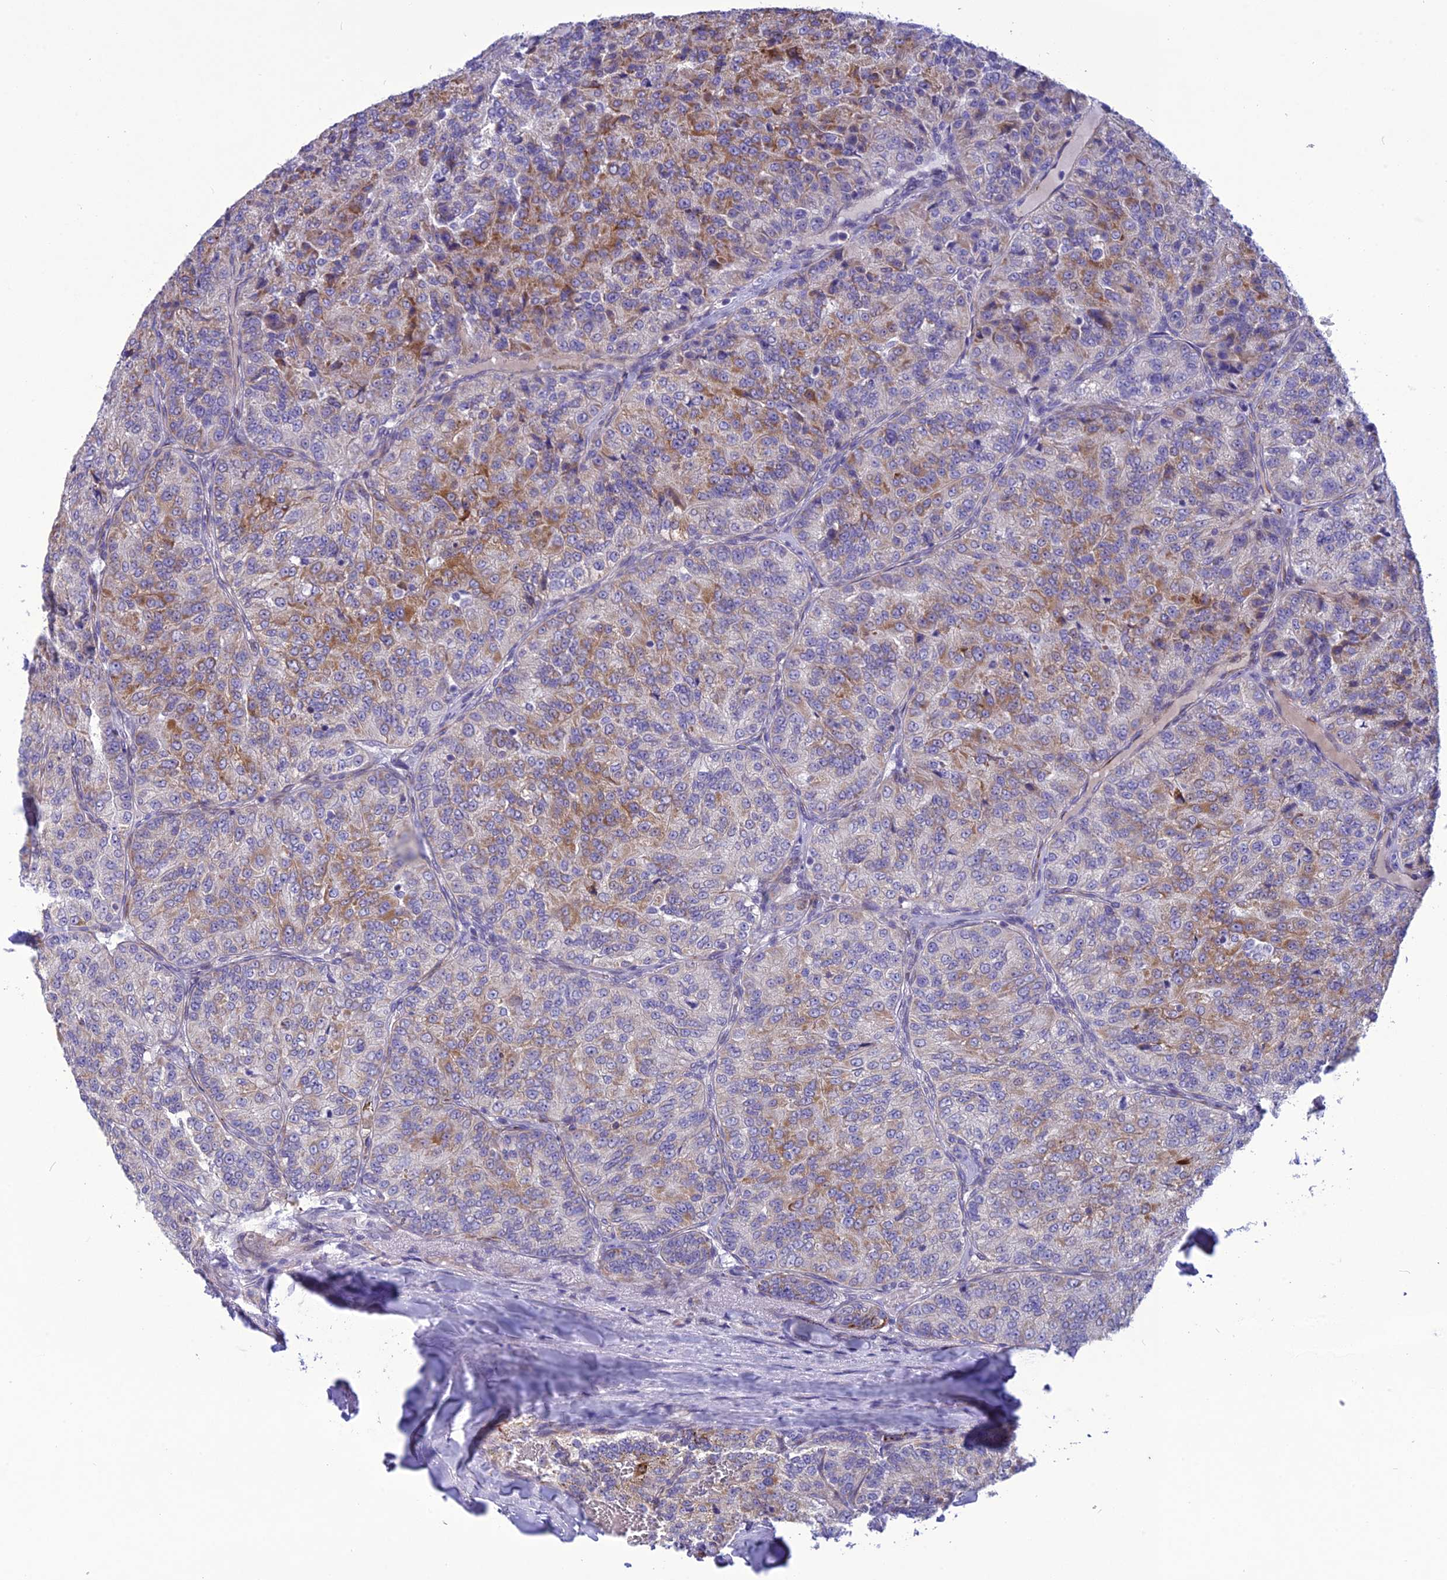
{"staining": {"intensity": "moderate", "quantity": "<25%", "location": "cytoplasmic/membranous"}, "tissue": "renal cancer", "cell_type": "Tumor cells", "image_type": "cancer", "snomed": [{"axis": "morphology", "description": "Adenocarcinoma, NOS"}, {"axis": "topography", "description": "Kidney"}], "caption": "The histopathology image reveals staining of renal cancer (adenocarcinoma), revealing moderate cytoplasmic/membranous protein staining (brown color) within tumor cells.", "gene": "PSMF1", "patient": {"sex": "female", "age": 63}}